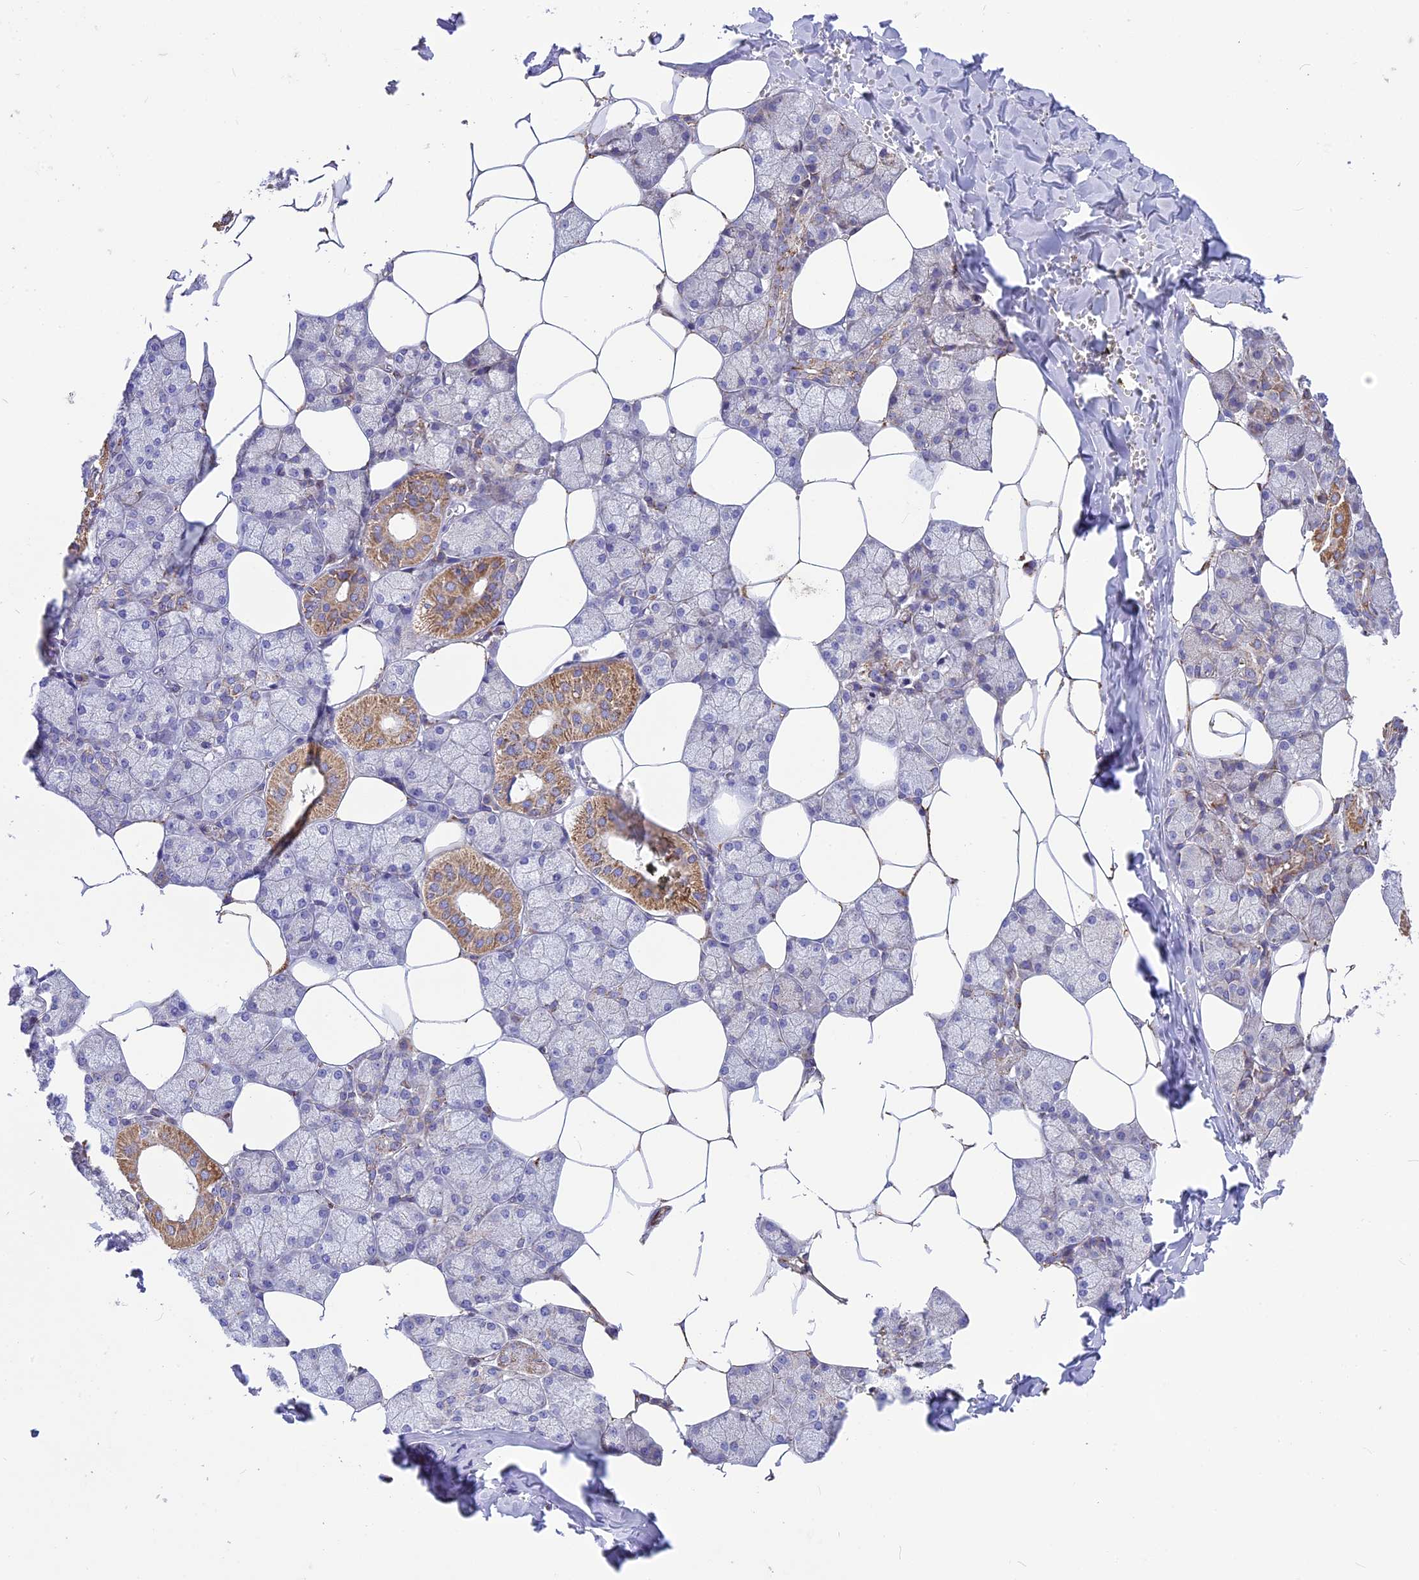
{"staining": {"intensity": "moderate", "quantity": "<25%", "location": "cytoplasmic/membranous"}, "tissue": "salivary gland", "cell_type": "Glandular cells", "image_type": "normal", "snomed": [{"axis": "morphology", "description": "Normal tissue, NOS"}, {"axis": "topography", "description": "Salivary gland"}], "caption": "This is a micrograph of immunohistochemistry (IHC) staining of normal salivary gland, which shows moderate expression in the cytoplasmic/membranous of glandular cells.", "gene": "DOC2B", "patient": {"sex": "male", "age": 62}}